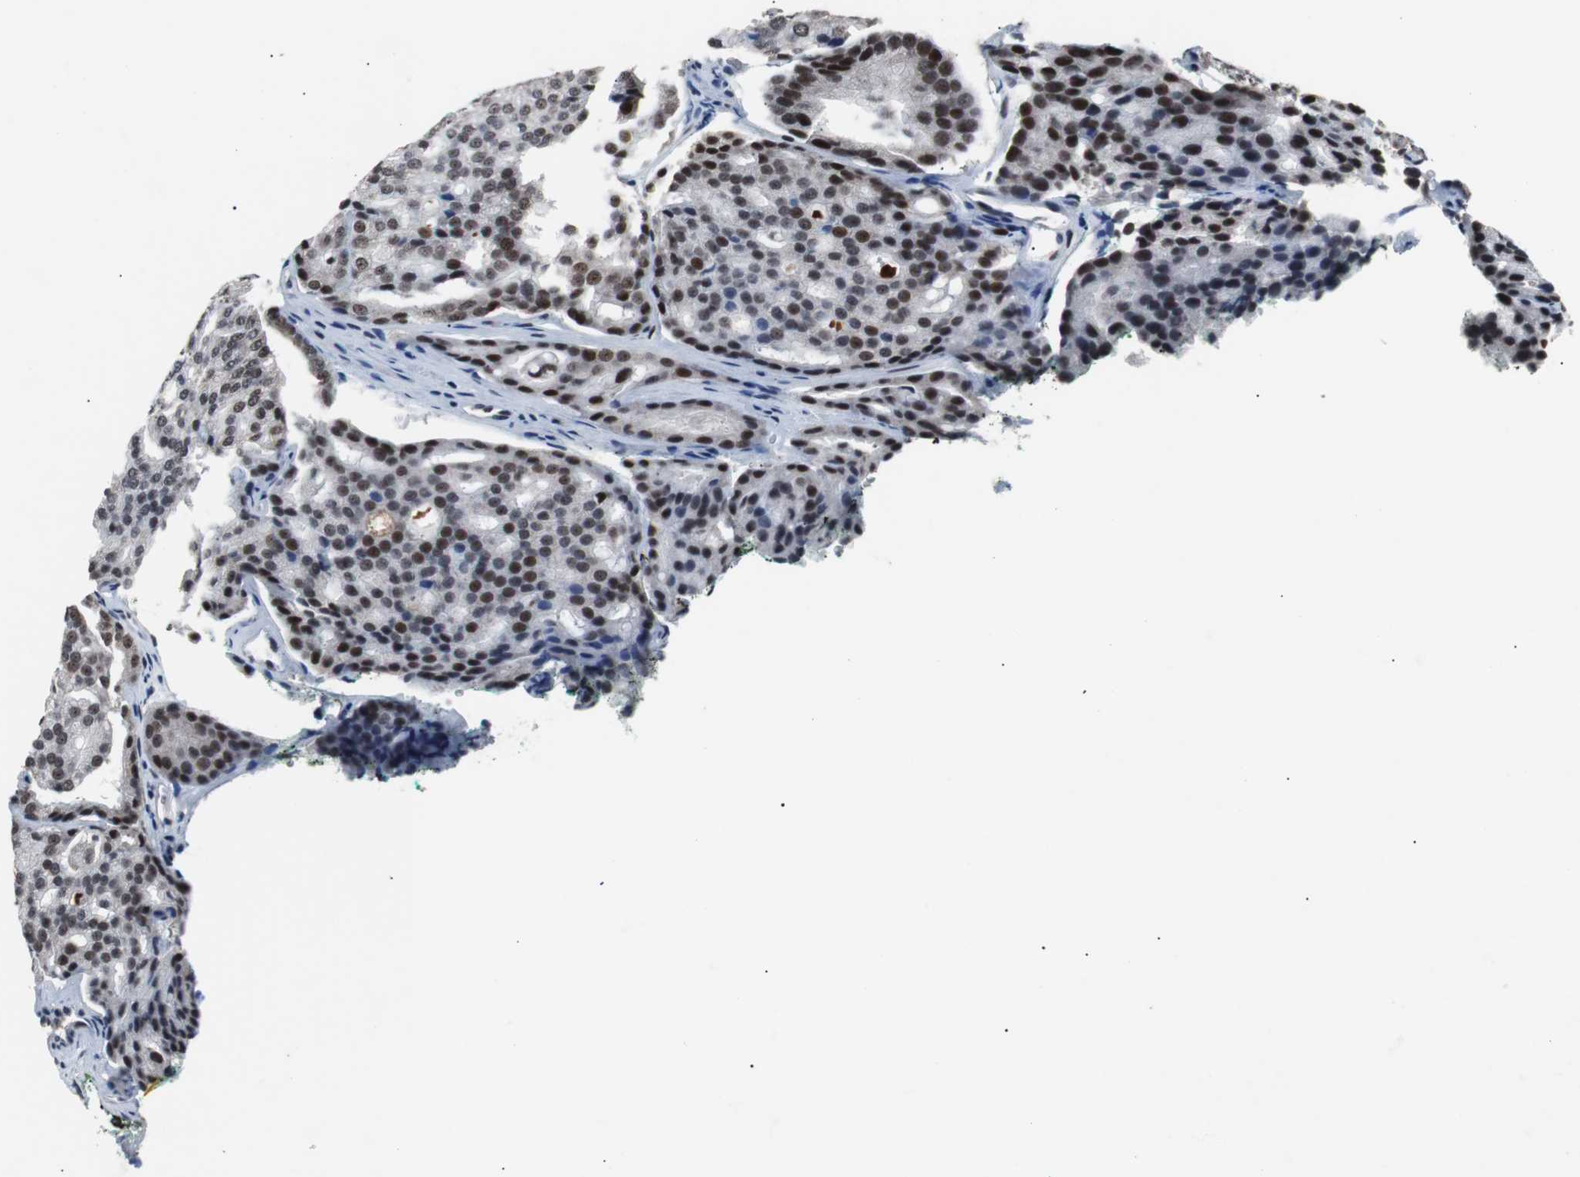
{"staining": {"intensity": "weak", "quantity": "25%-75%", "location": "nuclear"}, "tissue": "prostate cancer", "cell_type": "Tumor cells", "image_type": "cancer", "snomed": [{"axis": "morphology", "description": "Adenocarcinoma, High grade"}, {"axis": "topography", "description": "Prostate"}], "caption": "DAB immunohistochemical staining of human prostate adenocarcinoma (high-grade) displays weak nuclear protein positivity in about 25%-75% of tumor cells. (brown staining indicates protein expression, while blue staining denotes nuclei).", "gene": "USP28", "patient": {"sex": "male", "age": 64}}